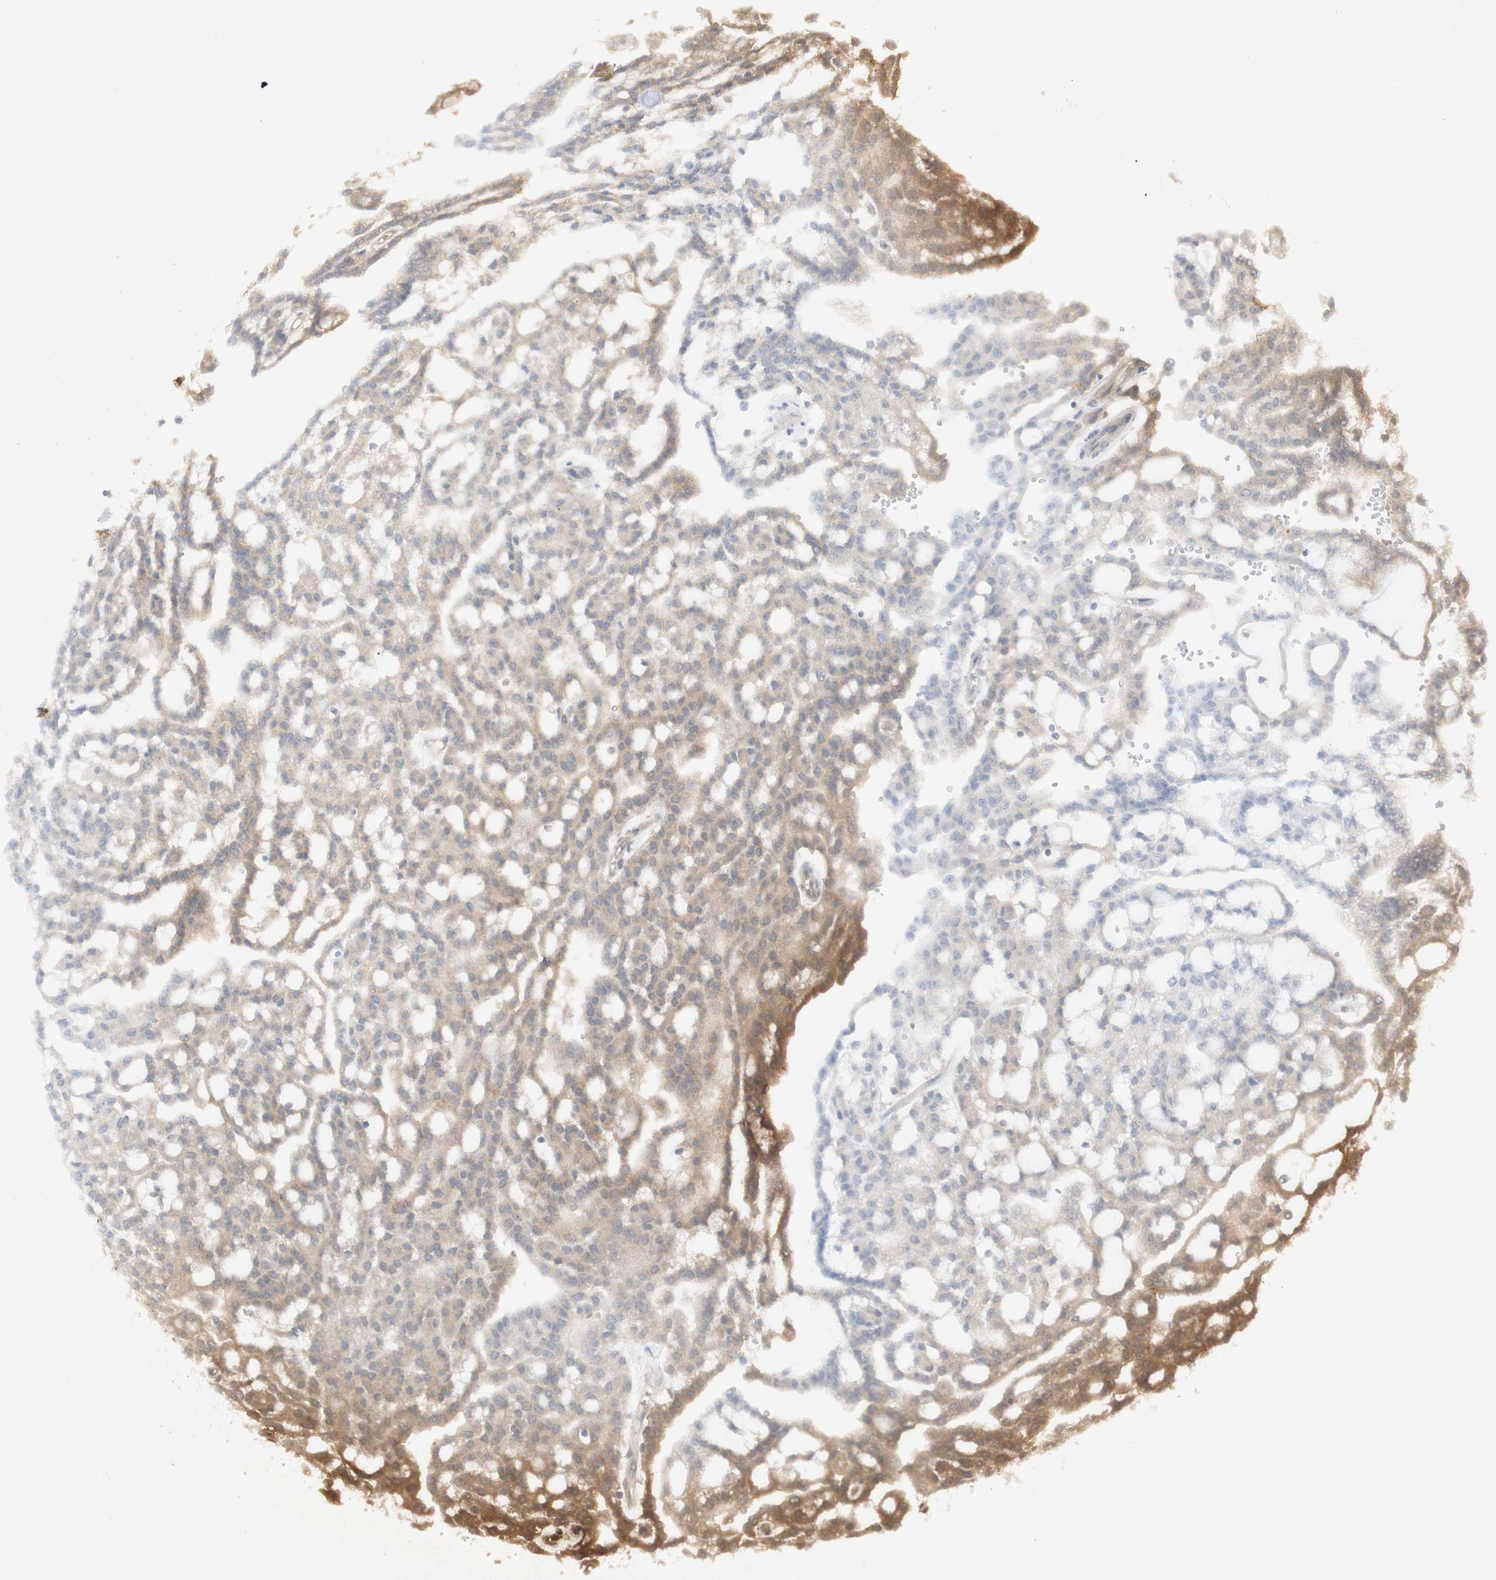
{"staining": {"intensity": "moderate", "quantity": "25%-75%", "location": "cytoplasmic/membranous"}, "tissue": "renal cancer", "cell_type": "Tumor cells", "image_type": "cancer", "snomed": [{"axis": "morphology", "description": "Adenocarcinoma, NOS"}, {"axis": "topography", "description": "Kidney"}], "caption": "About 25%-75% of tumor cells in renal cancer (adenocarcinoma) reveal moderate cytoplasmic/membranous protein positivity as visualized by brown immunohistochemical staining.", "gene": "NDST4", "patient": {"sex": "male", "age": 63}}